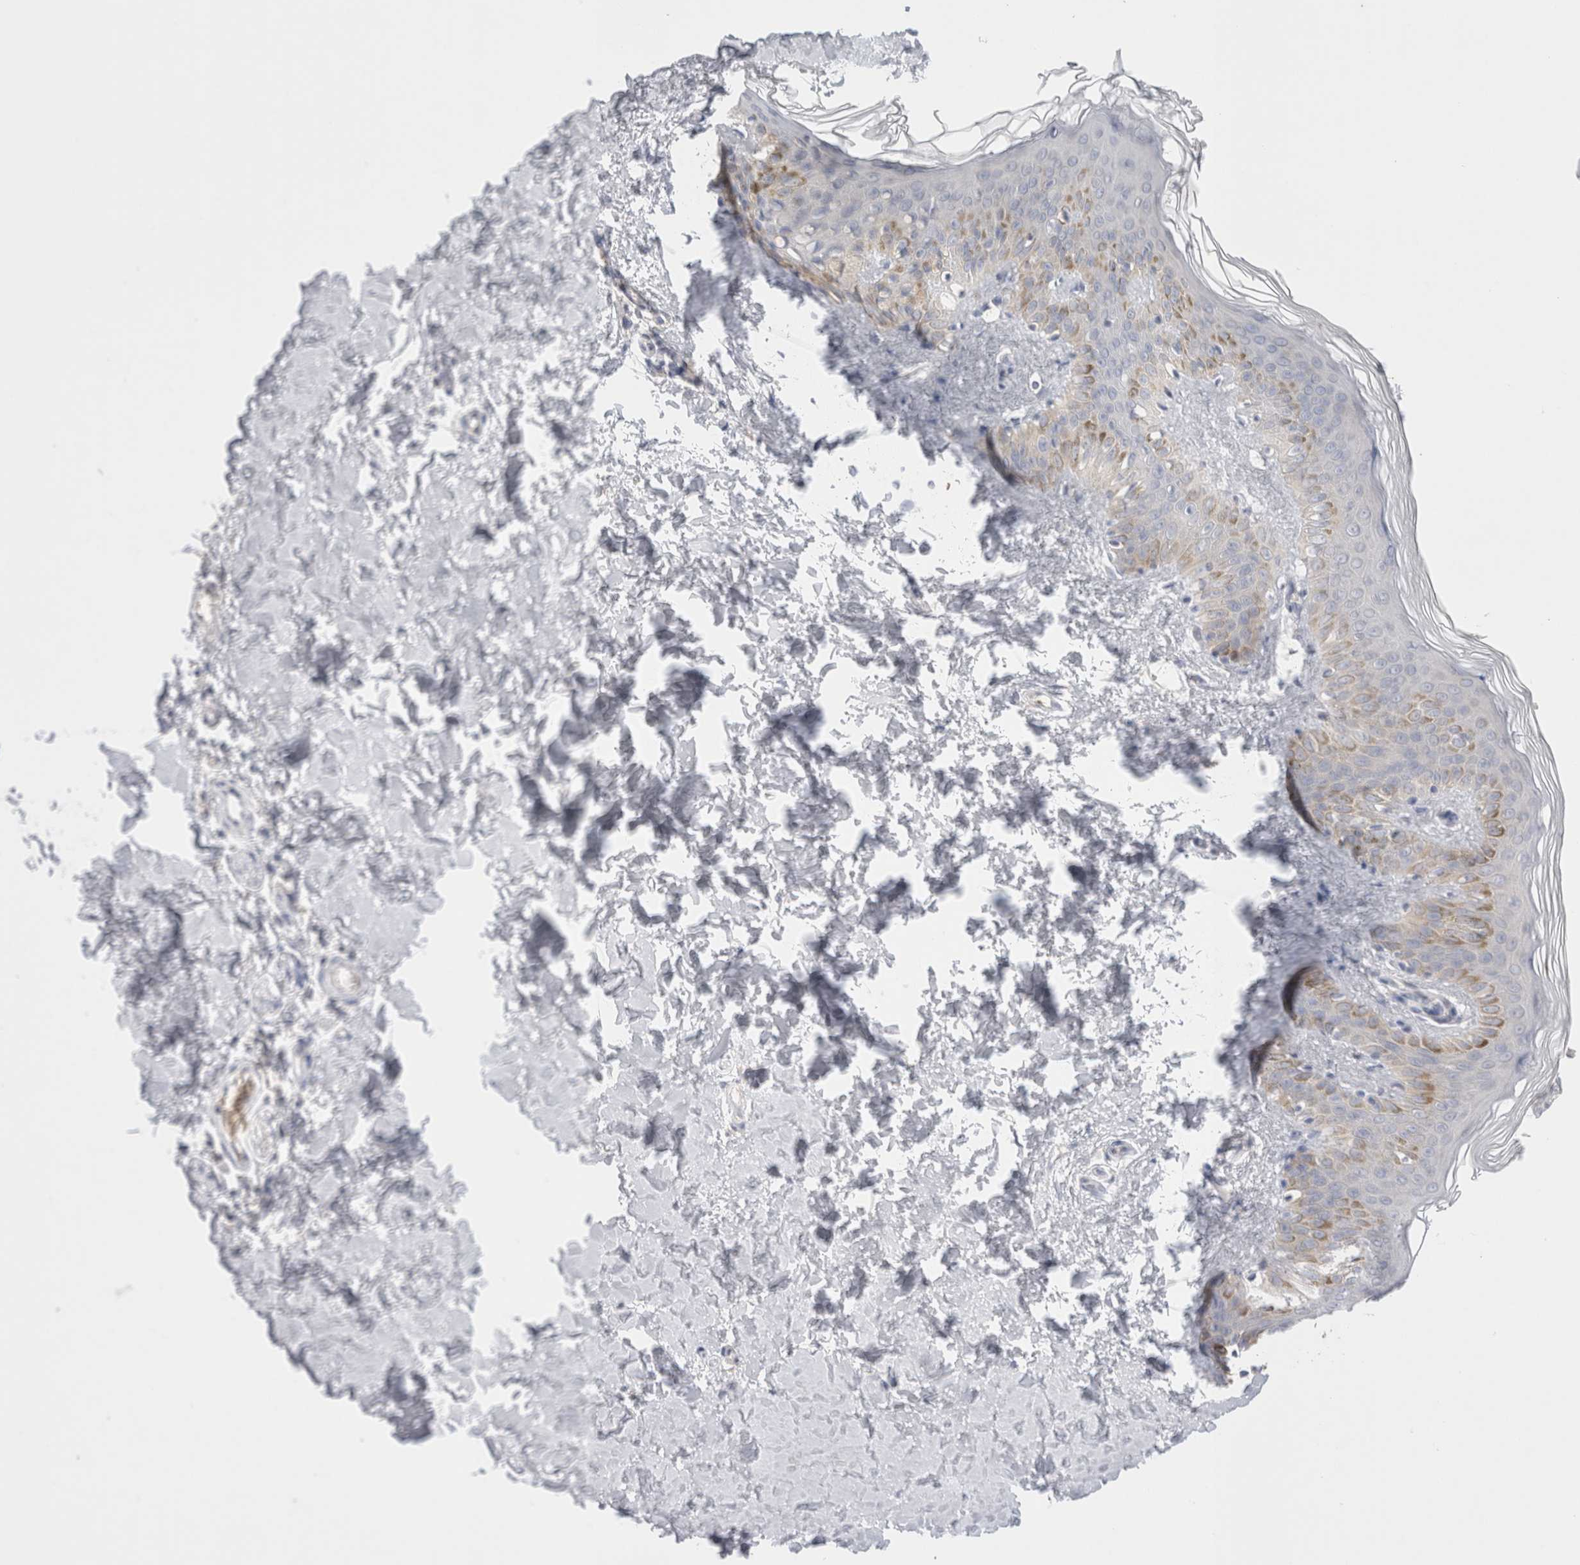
{"staining": {"intensity": "negative", "quantity": "none", "location": "none"}, "tissue": "skin", "cell_type": "Fibroblasts", "image_type": "normal", "snomed": [{"axis": "morphology", "description": "Normal tissue, NOS"}, {"axis": "morphology", "description": "Neoplasm, benign, NOS"}, {"axis": "topography", "description": "Skin"}, {"axis": "topography", "description": "Soft tissue"}], "caption": "A high-resolution image shows IHC staining of normal skin, which reveals no significant positivity in fibroblasts. (DAB immunohistochemistry (IHC) visualized using brightfield microscopy, high magnification).", "gene": "NDOR1", "patient": {"sex": "male", "age": 26}}